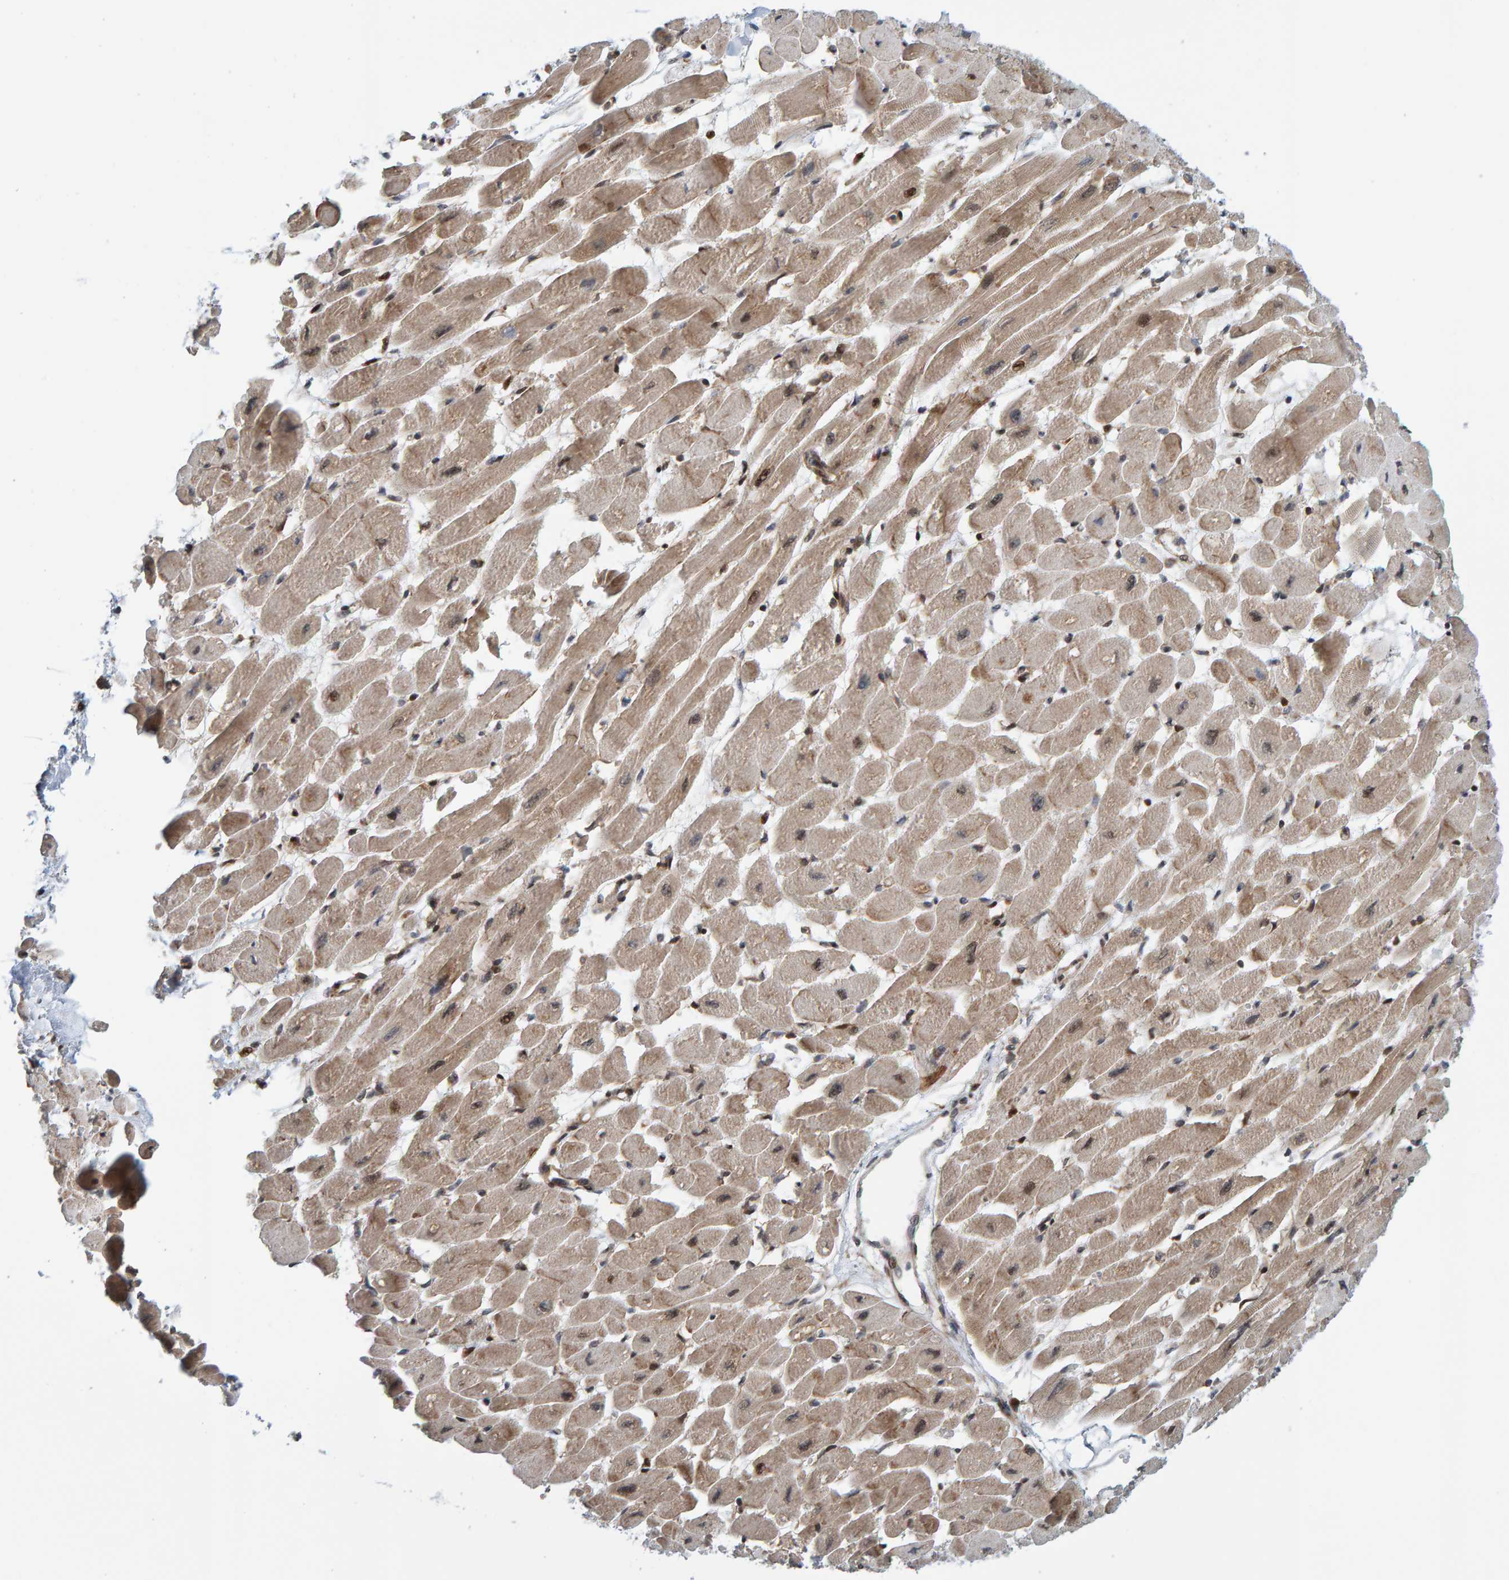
{"staining": {"intensity": "moderate", "quantity": "25%-75%", "location": "cytoplasmic/membranous,nuclear"}, "tissue": "heart muscle", "cell_type": "Cardiomyocytes", "image_type": "normal", "snomed": [{"axis": "morphology", "description": "Normal tissue, NOS"}, {"axis": "topography", "description": "Heart"}], "caption": "The immunohistochemical stain highlights moderate cytoplasmic/membranous,nuclear staining in cardiomyocytes of benign heart muscle. The staining was performed using DAB (3,3'-diaminobenzidine), with brown indicating positive protein expression. Nuclei are stained blue with hematoxylin.", "gene": "ZNF366", "patient": {"sex": "female", "age": 54}}